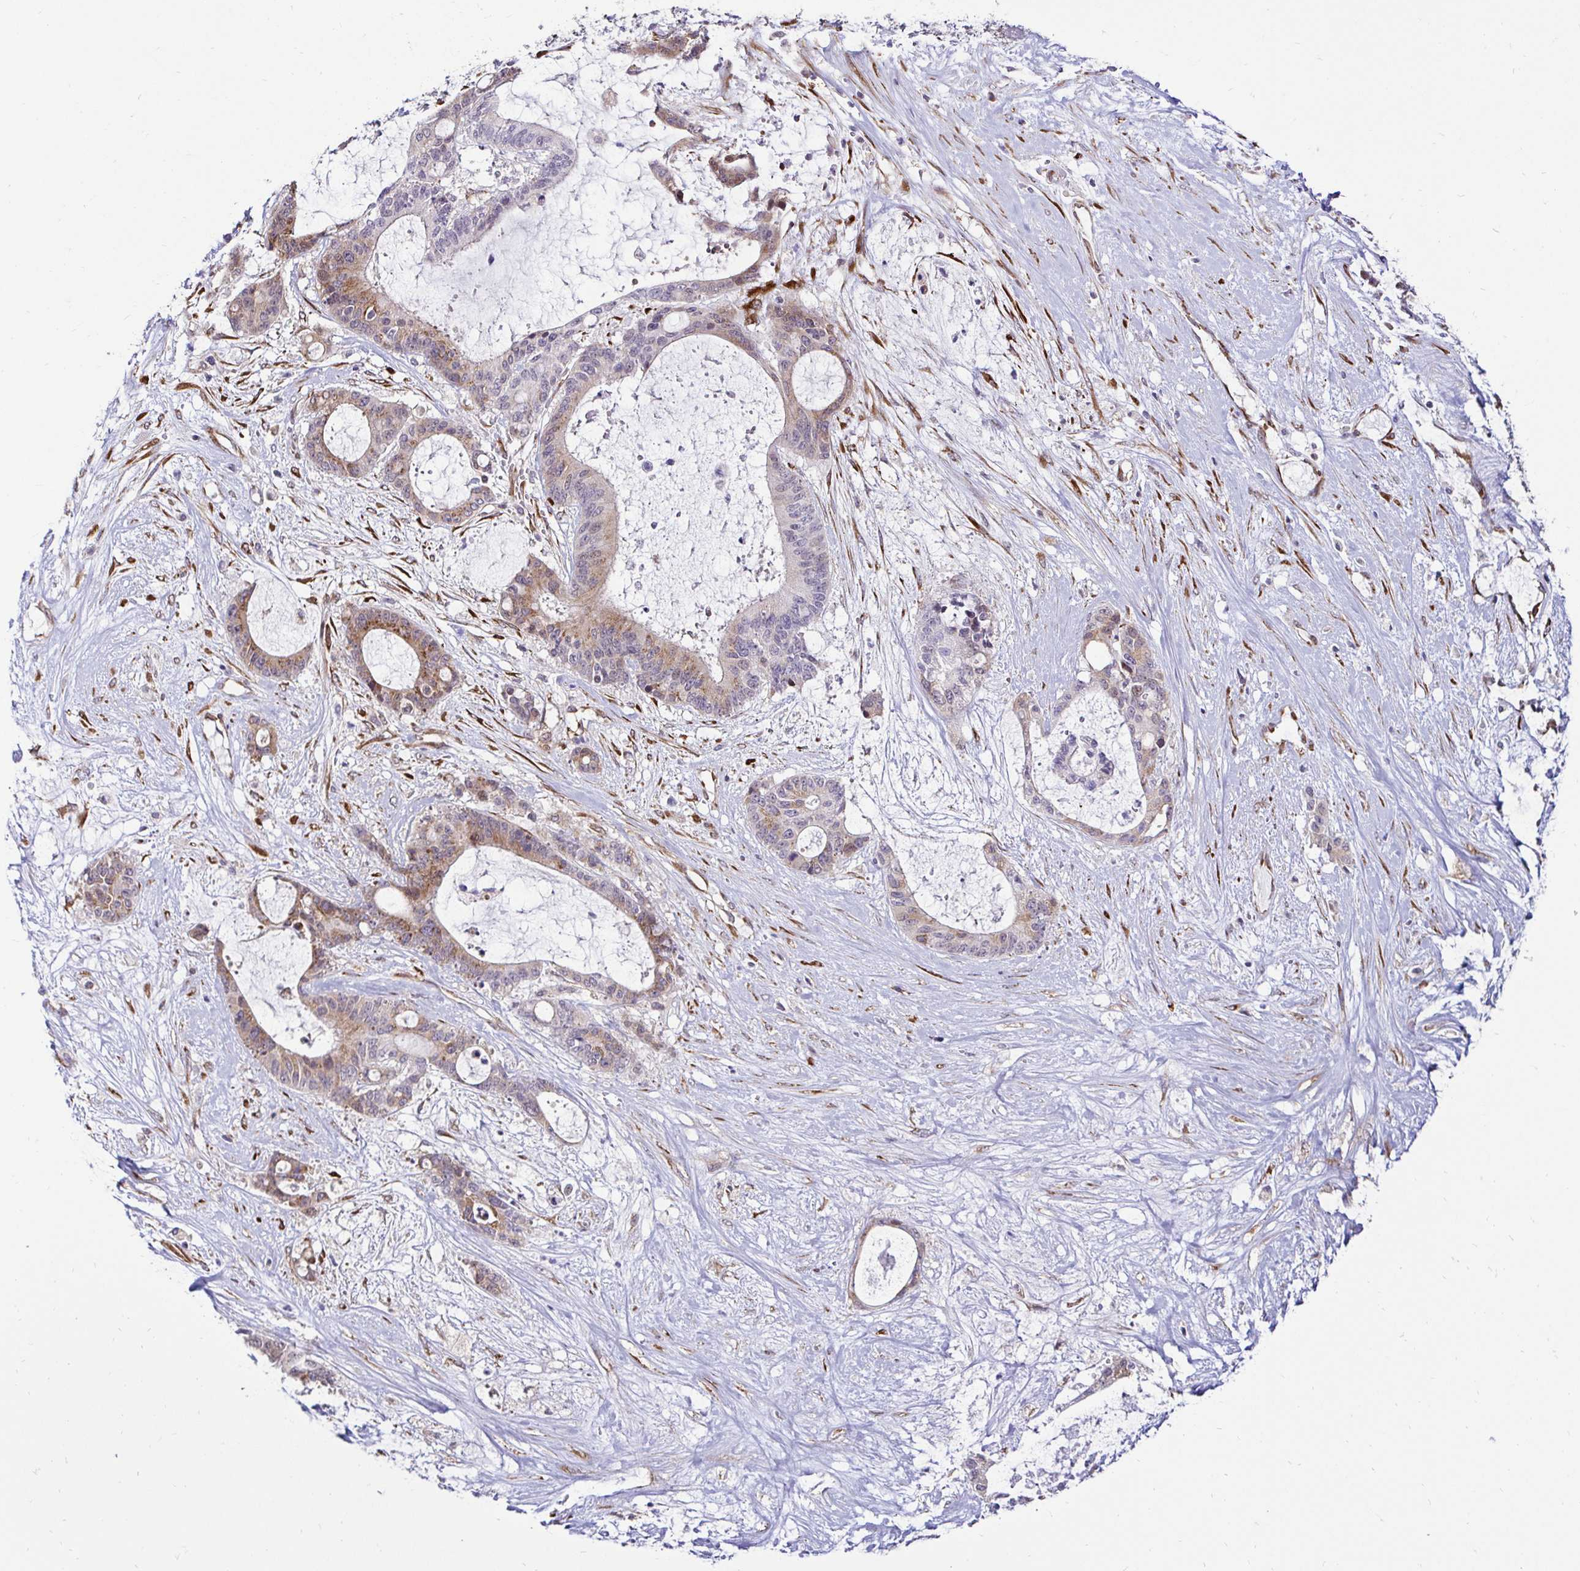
{"staining": {"intensity": "moderate", "quantity": "25%-75%", "location": "cytoplasmic/membranous"}, "tissue": "liver cancer", "cell_type": "Tumor cells", "image_type": "cancer", "snomed": [{"axis": "morphology", "description": "Normal tissue, NOS"}, {"axis": "morphology", "description": "Cholangiocarcinoma"}, {"axis": "topography", "description": "Liver"}, {"axis": "topography", "description": "Peripheral nerve tissue"}], "caption": "DAB immunohistochemical staining of human liver cholangiocarcinoma demonstrates moderate cytoplasmic/membranous protein staining in approximately 25%-75% of tumor cells. (DAB IHC, brown staining for protein, blue staining for nuclei).", "gene": "HPS1", "patient": {"sex": "female", "age": 73}}